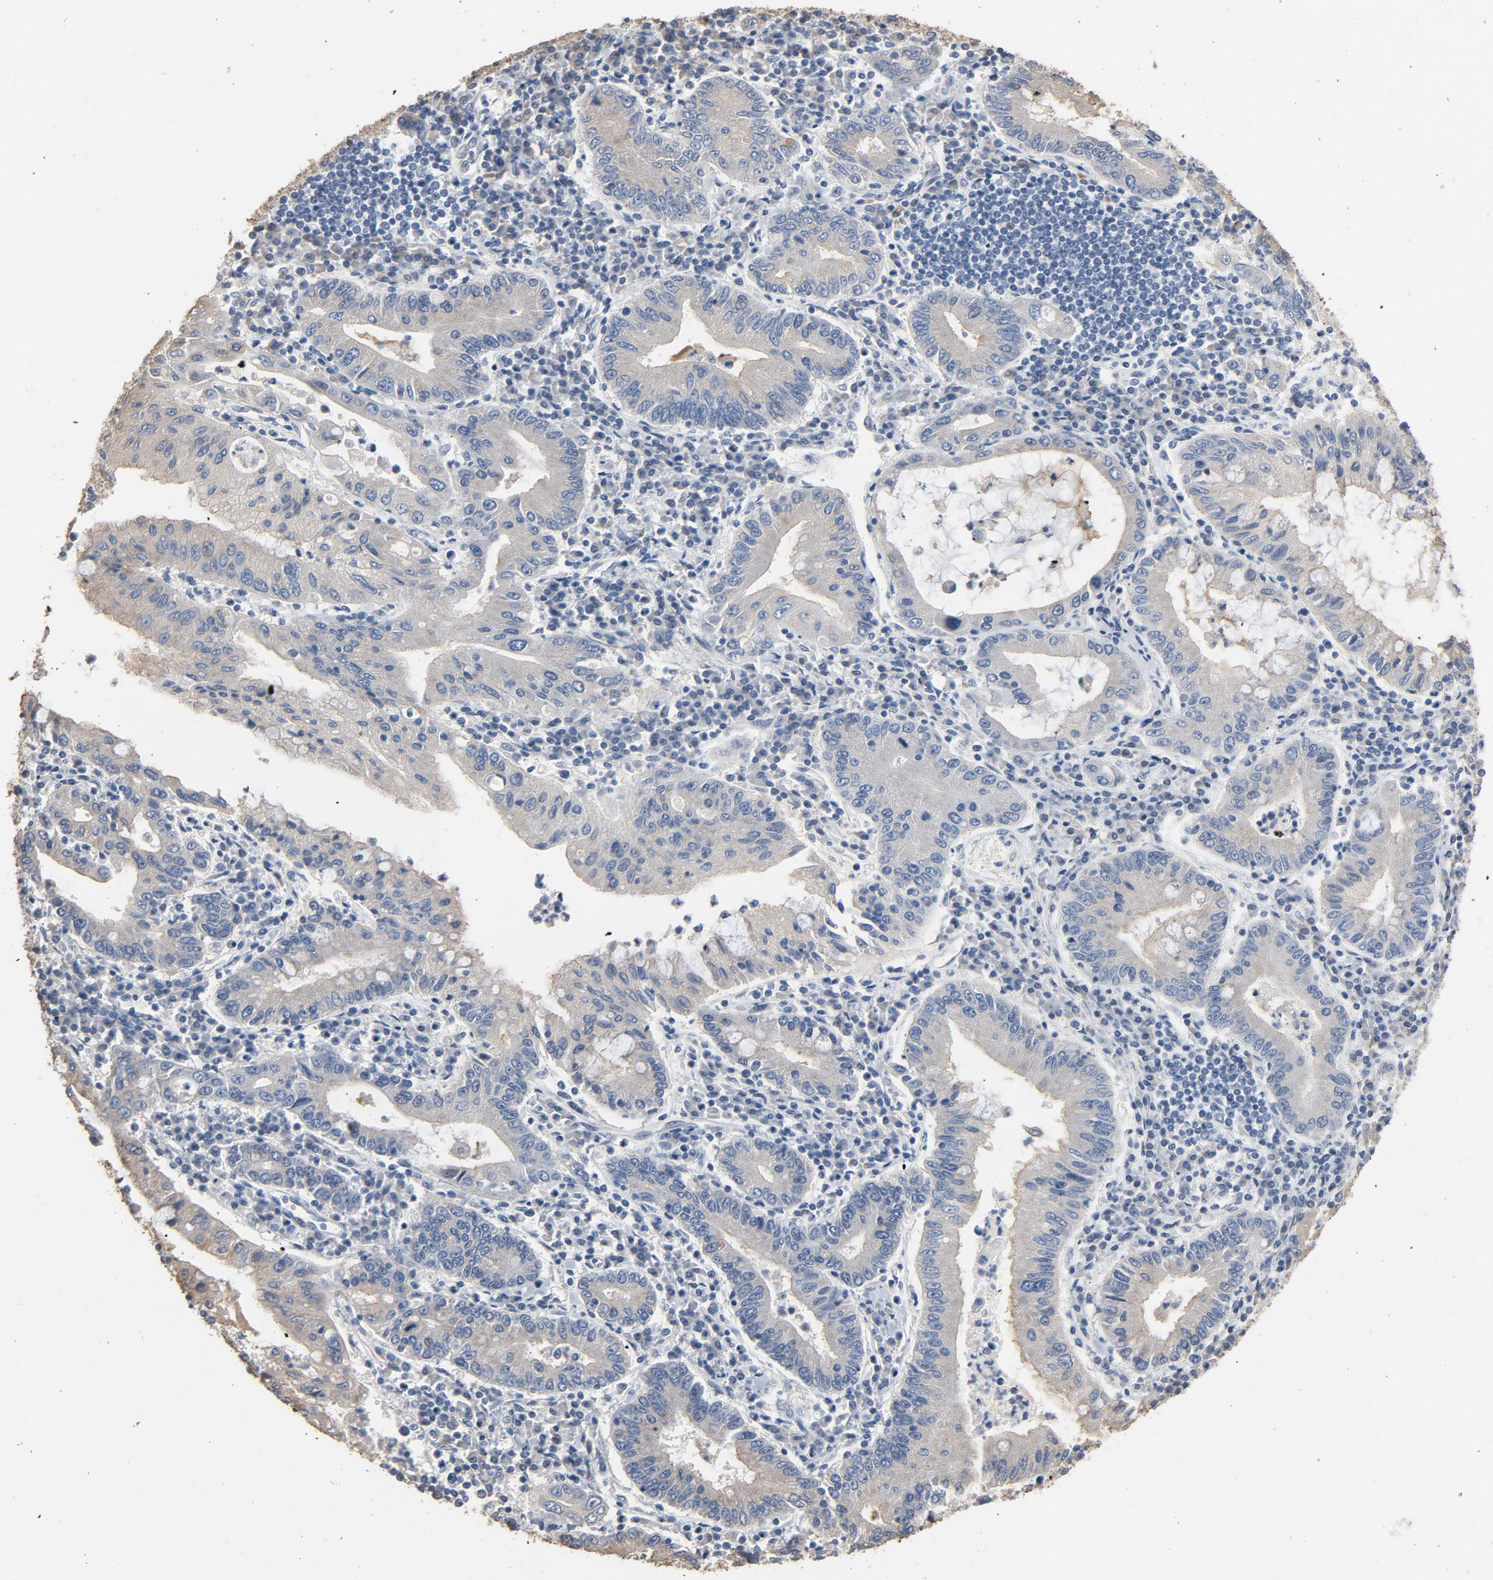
{"staining": {"intensity": "weak", "quantity": ">75%", "location": "cytoplasmic/membranous"}, "tissue": "stomach cancer", "cell_type": "Tumor cells", "image_type": "cancer", "snomed": [{"axis": "morphology", "description": "Normal tissue, NOS"}, {"axis": "morphology", "description": "Adenocarcinoma, NOS"}, {"axis": "topography", "description": "Esophagus"}, {"axis": "topography", "description": "Stomach, upper"}, {"axis": "topography", "description": "Peripheral nerve tissue"}], "caption": "An IHC photomicrograph of neoplastic tissue is shown. Protein staining in brown highlights weak cytoplasmic/membranous positivity in adenocarcinoma (stomach) within tumor cells.", "gene": "SOX6", "patient": {"sex": "male", "age": 62}}